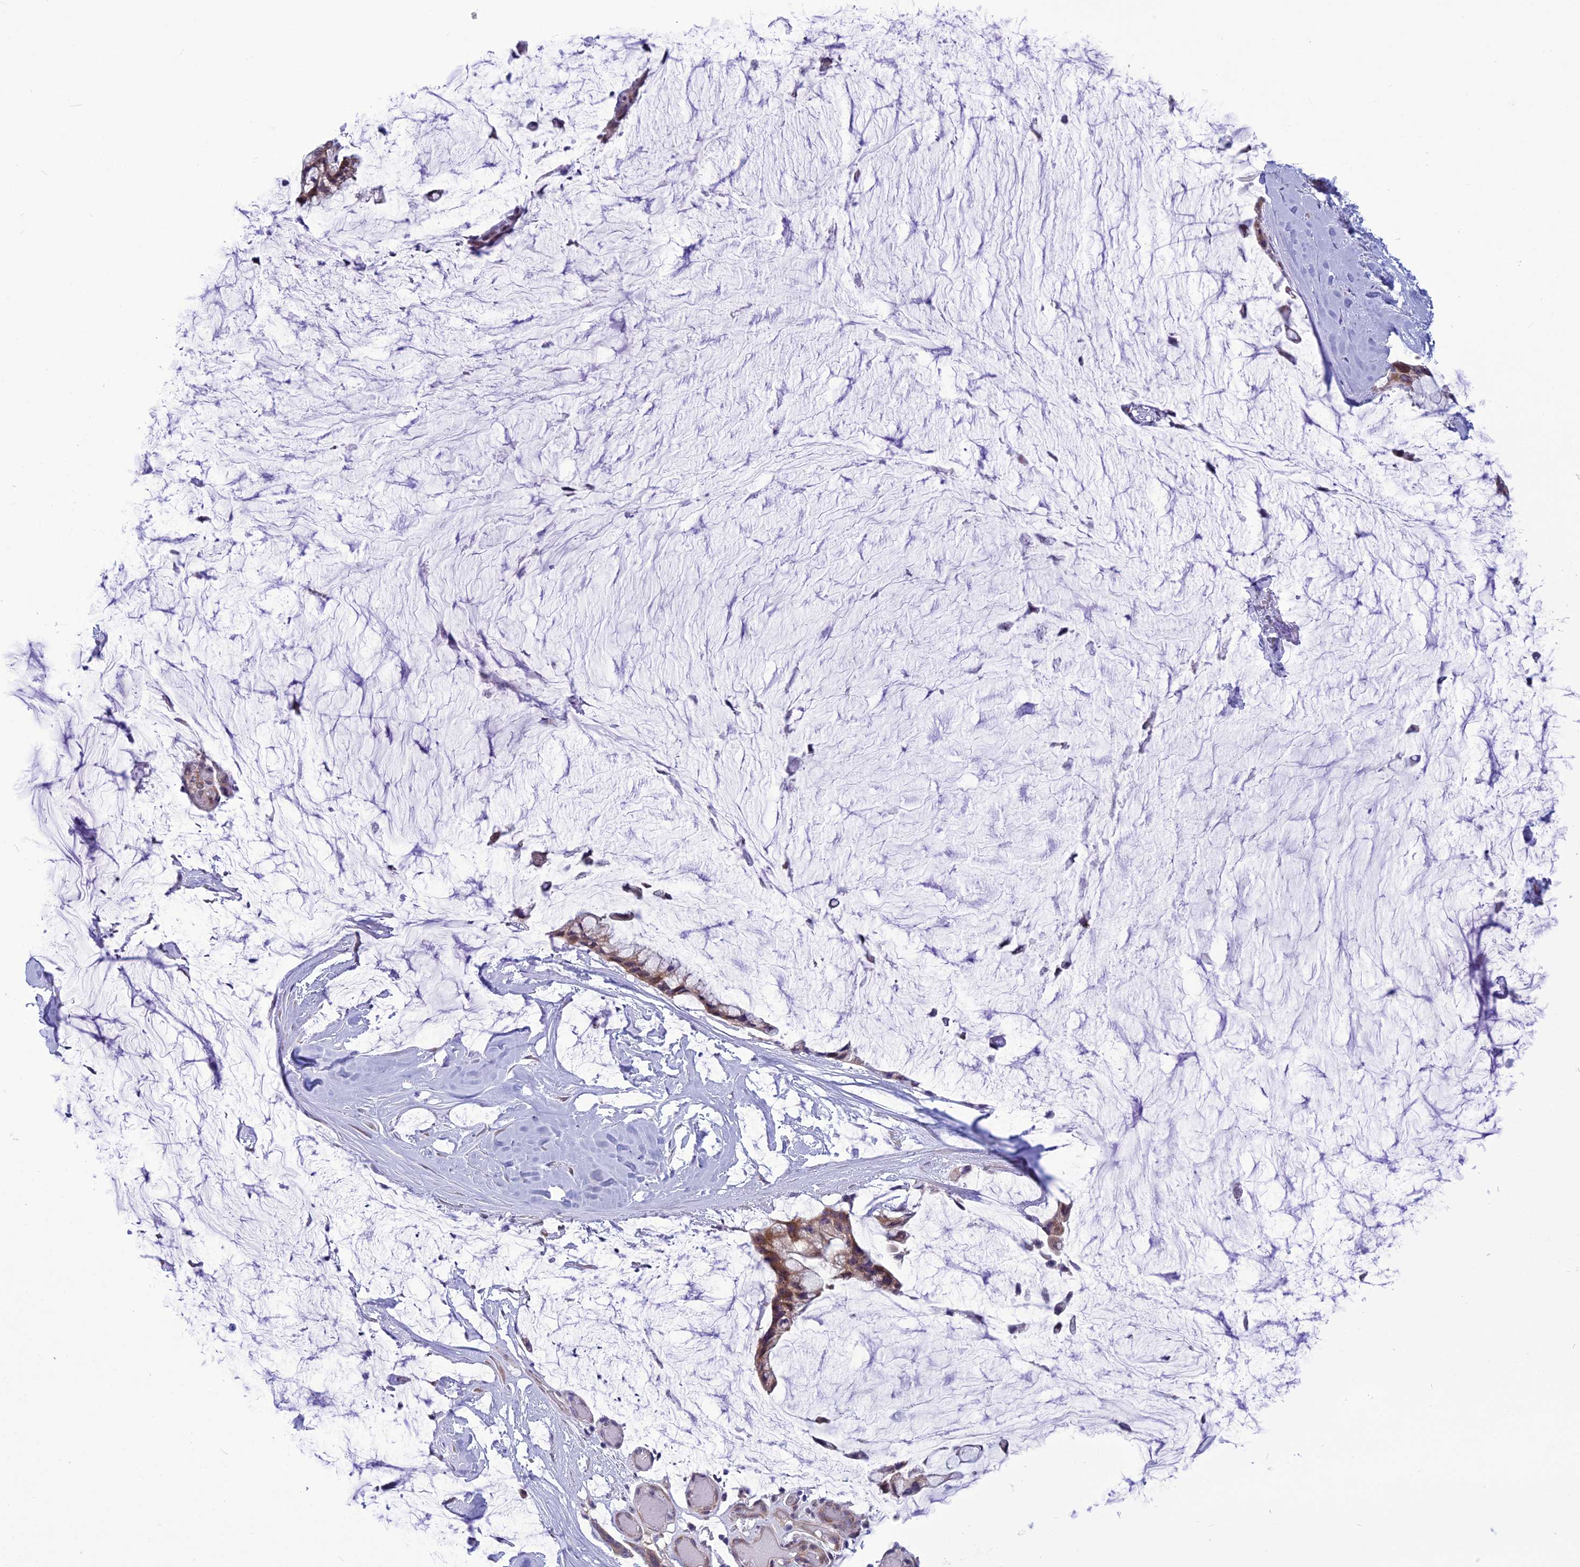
{"staining": {"intensity": "moderate", "quantity": ">75%", "location": "cytoplasmic/membranous"}, "tissue": "ovarian cancer", "cell_type": "Tumor cells", "image_type": "cancer", "snomed": [{"axis": "morphology", "description": "Cystadenocarcinoma, mucinous, NOS"}, {"axis": "topography", "description": "Ovary"}], "caption": "Moderate cytoplasmic/membranous protein staining is seen in approximately >75% of tumor cells in ovarian cancer (mucinous cystadenocarcinoma). (brown staining indicates protein expression, while blue staining denotes nuclei).", "gene": "PSMF1", "patient": {"sex": "female", "age": 39}}